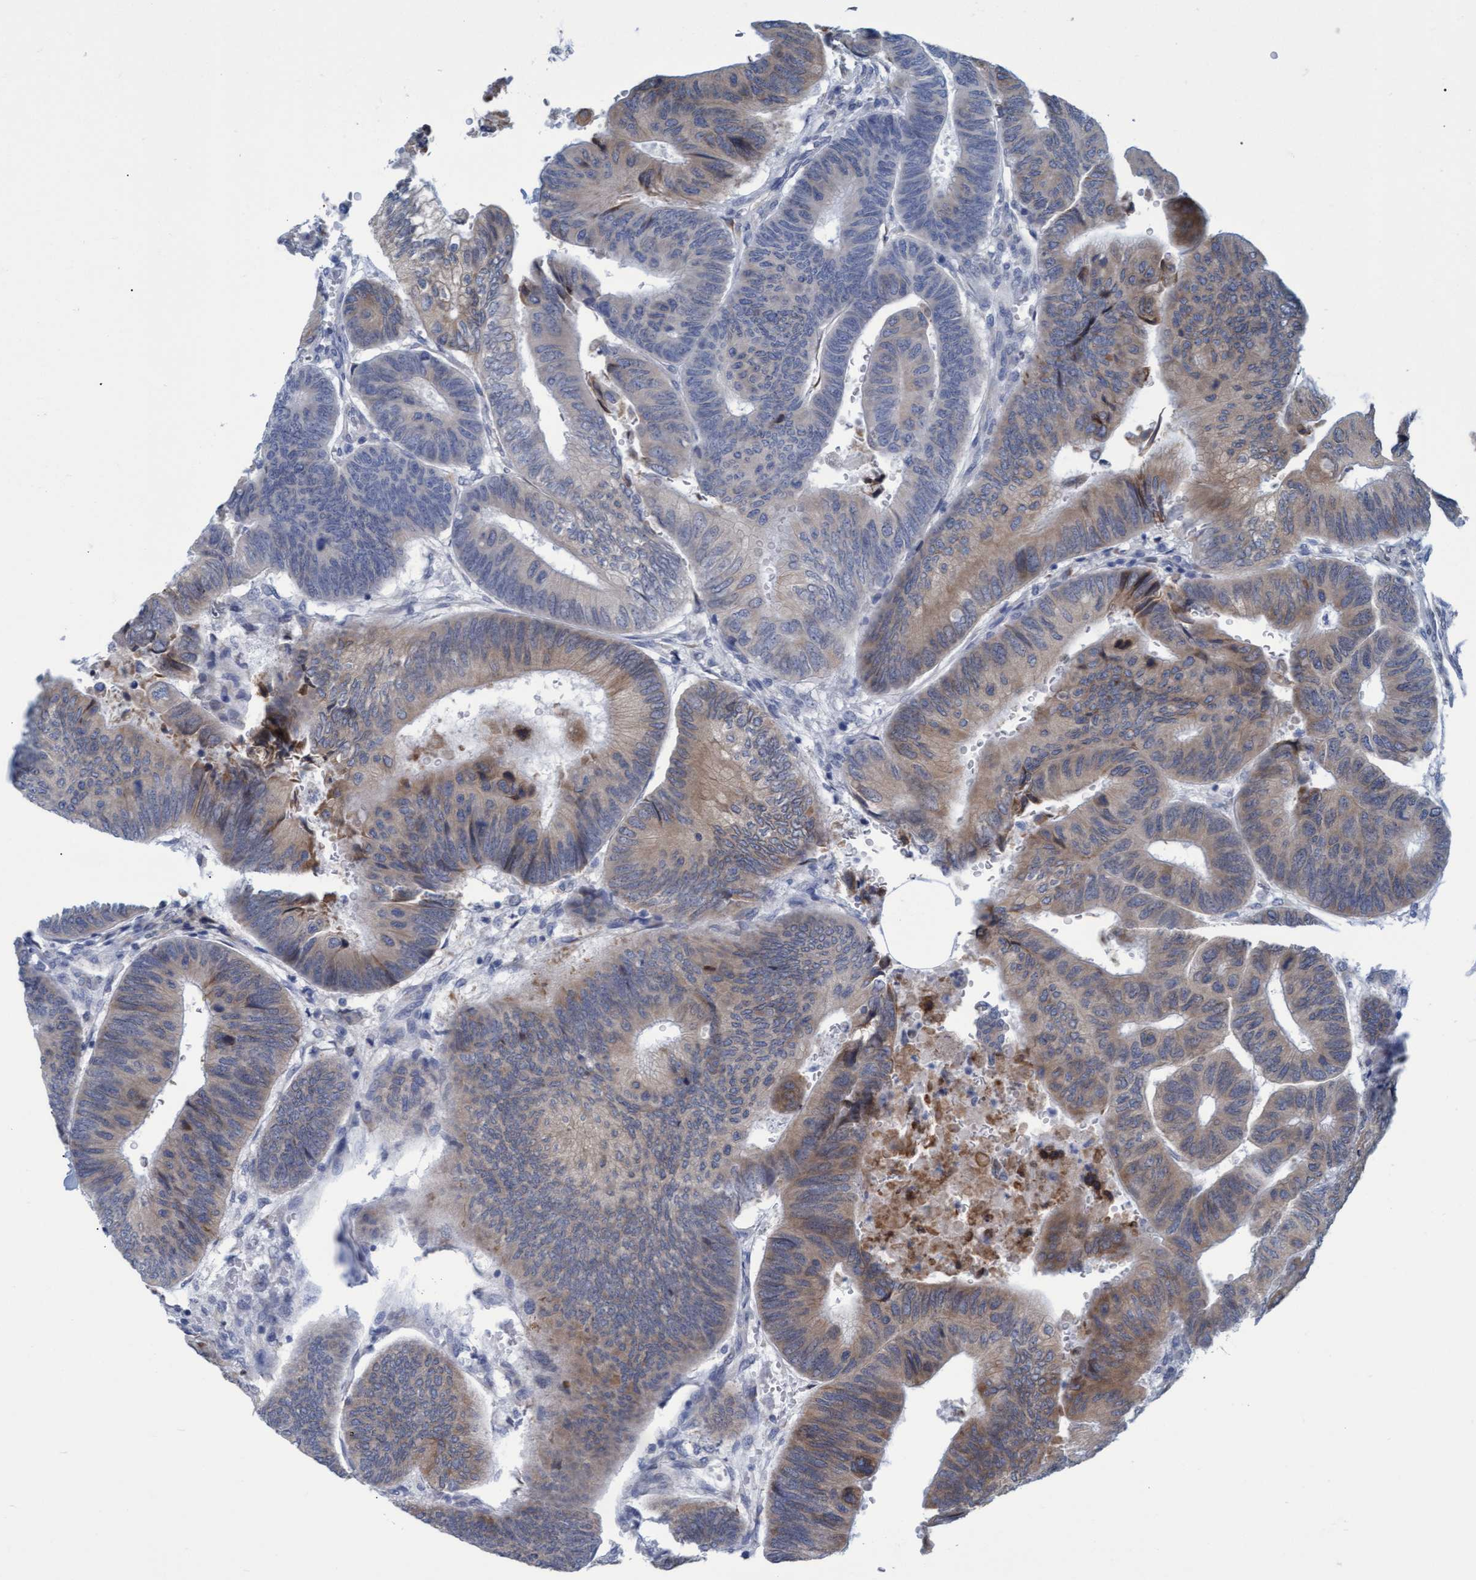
{"staining": {"intensity": "moderate", "quantity": "25%-75%", "location": "cytoplasmic/membranous"}, "tissue": "colorectal cancer", "cell_type": "Tumor cells", "image_type": "cancer", "snomed": [{"axis": "morphology", "description": "Normal tissue, NOS"}, {"axis": "morphology", "description": "Adenocarcinoma, NOS"}, {"axis": "topography", "description": "Rectum"}, {"axis": "topography", "description": "Peripheral nerve tissue"}], "caption": "Colorectal cancer was stained to show a protein in brown. There is medium levels of moderate cytoplasmic/membranous staining in approximately 25%-75% of tumor cells.", "gene": "SSTR3", "patient": {"sex": "male", "age": 92}}